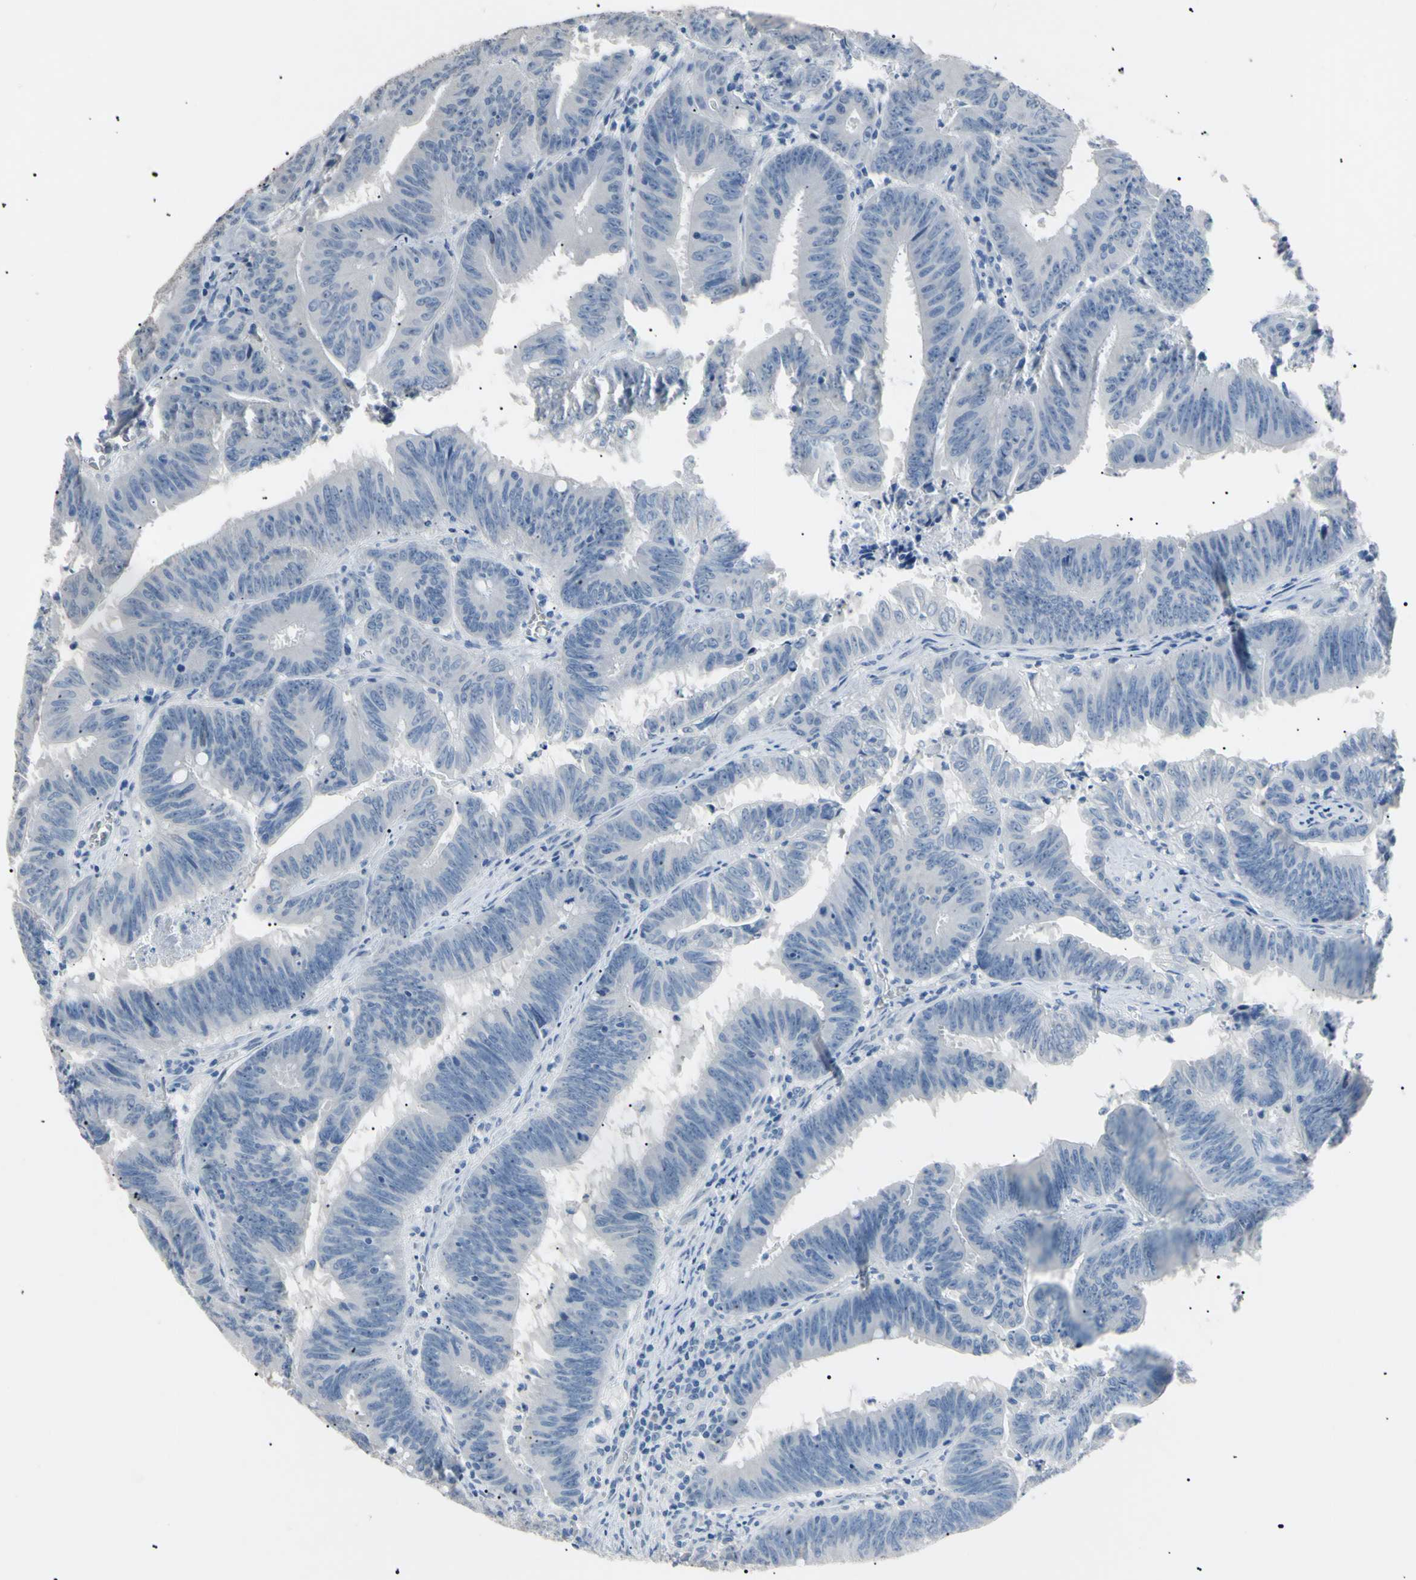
{"staining": {"intensity": "negative", "quantity": "none", "location": "none"}, "tissue": "colorectal cancer", "cell_type": "Tumor cells", "image_type": "cancer", "snomed": [{"axis": "morphology", "description": "Adenocarcinoma, NOS"}, {"axis": "topography", "description": "Colon"}], "caption": "Immunohistochemical staining of colorectal cancer exhibits no significant staining in tumor cells.", "gene": "CGB3", "patient": {"sex": "male", "age": 65}}